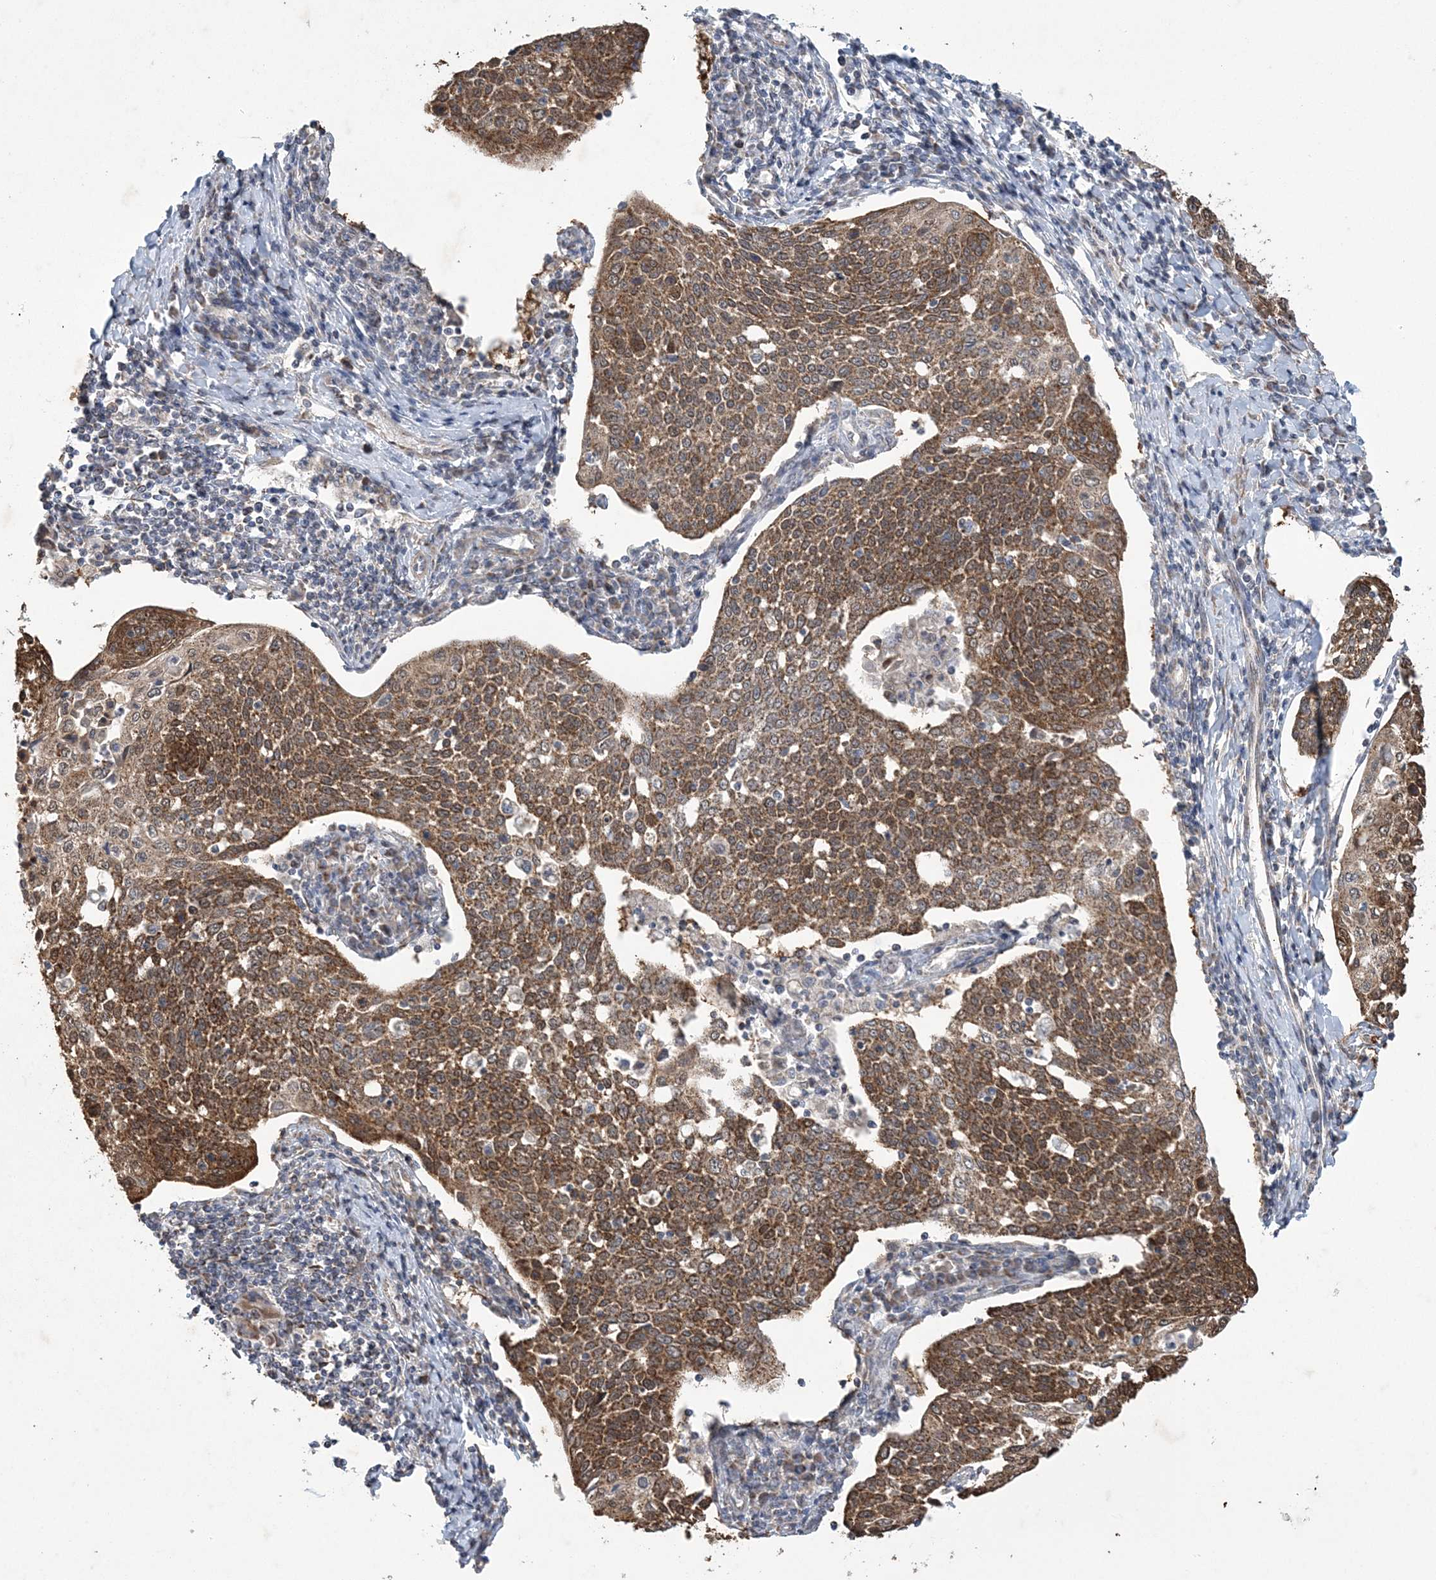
{"staining": {"intensity": "moderate", "quantity": ">75%", "location": "cytoplasmic/membranous"}, "tissue": "cervical cancer", "cell_type": "Tumor cells", "image_type": "cancer", "snomed": [{"axis": "morphology", "description": "Squamous cell carcinoma, NOS"}, {"axis": "topography", "description": "Cervix"}], "caption": "Immunohistochemistry (IHC) image of human cervical squamous cell carcinoma stained for a protein (brown), which reveals medium levels of moderate cytoplasmic/membranous expression in about >75% of tumor cells.", "gene": "SLX9", "patient": {"sex": "female", "age": 34}}